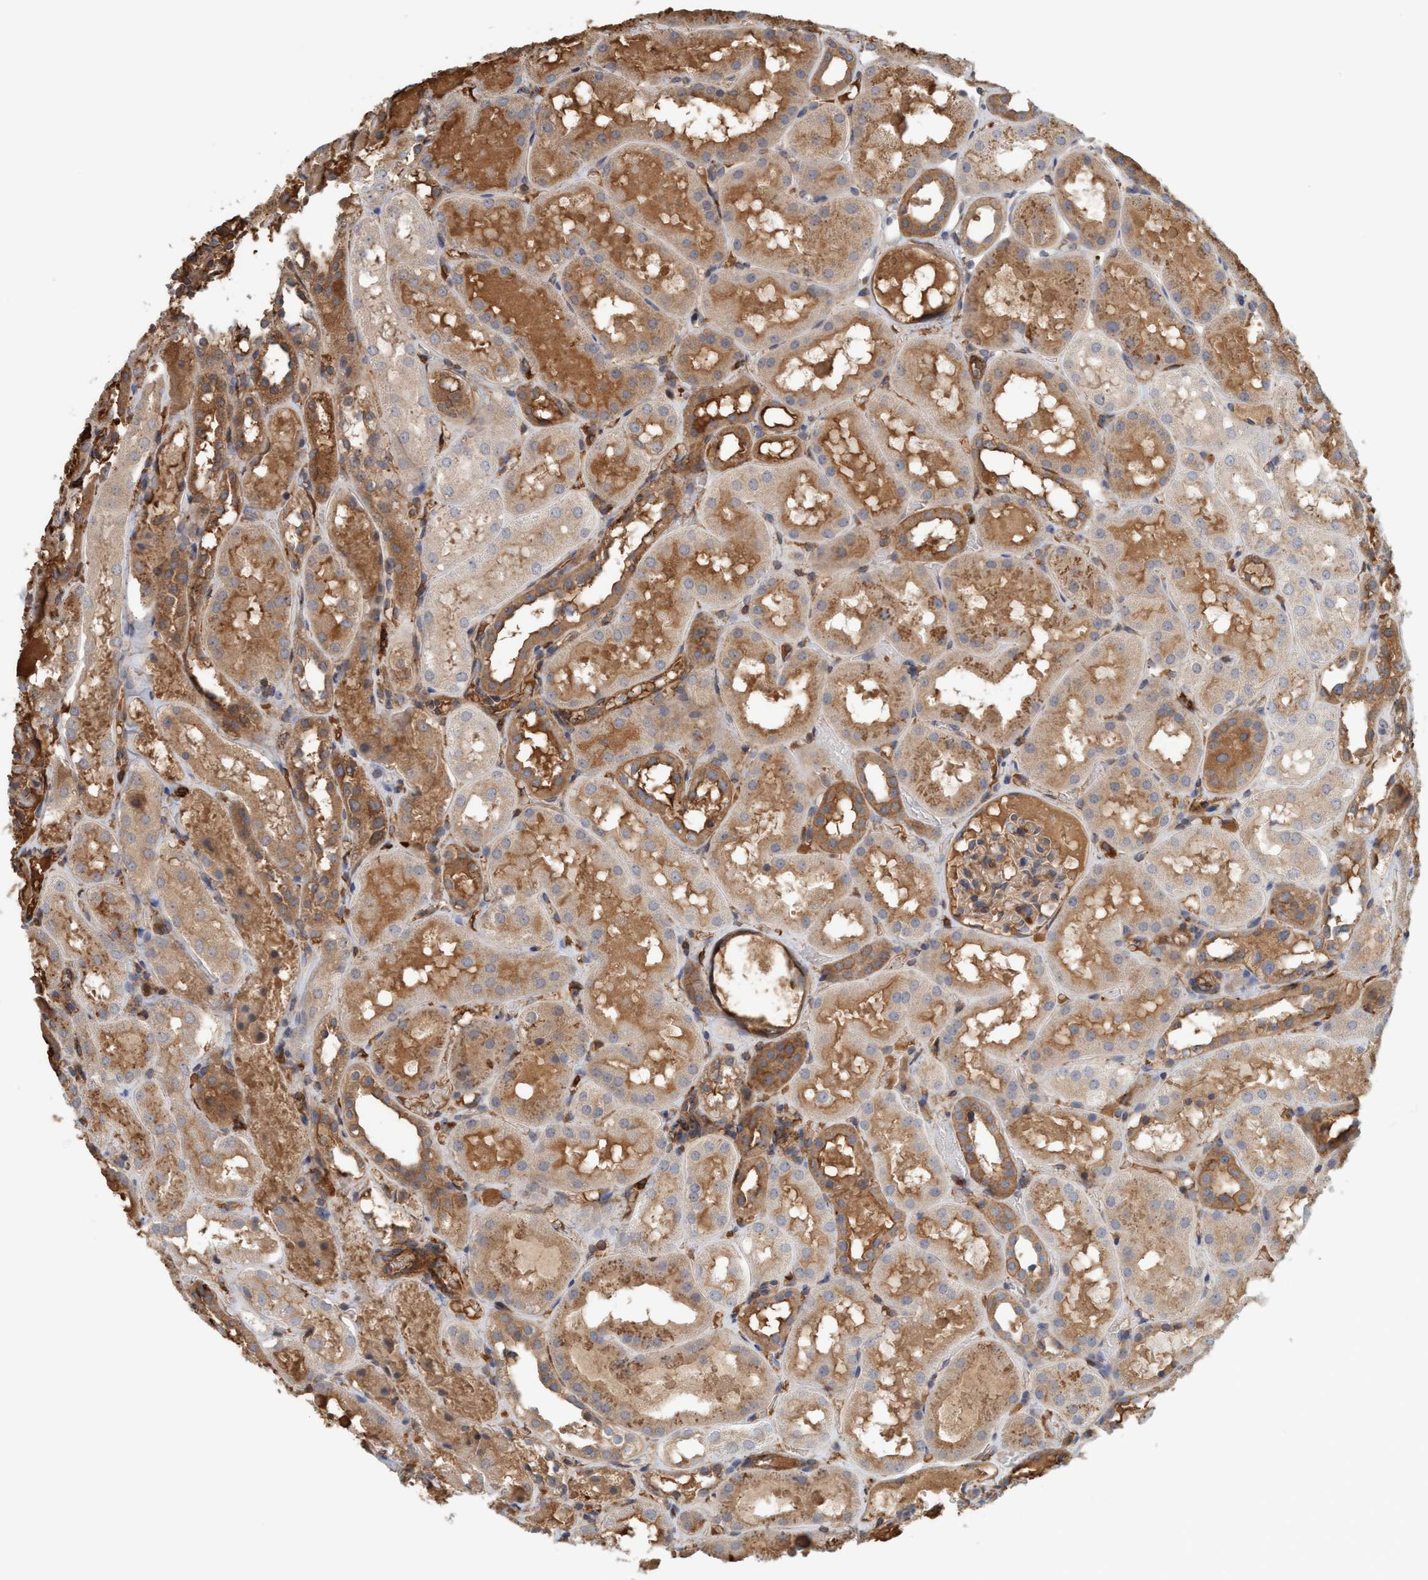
{"staining": {"intensity": "moderate", "quantity": ">75%", "location": "cytoplasmic/membranous"}, "tissue": "kidney", "cell_type": "Cells in glomeruli", "image_type": "normal", "snomed": [{"axis": "morphology", "description": "Normal tissue, NOS"}, {"axis": "topography", "description": "Kidney"}, {"axis": "topography", "description": "Urinary bladder"}], "caption": "An IHC micrograph of benign tissue is shown. Protein staining in brown shows moderate cytoplasmic/membranous positivity in kidney within cells in glomeruli.", "gene": "SPECC1", "patient": {"sex": "male", "age": 16}}